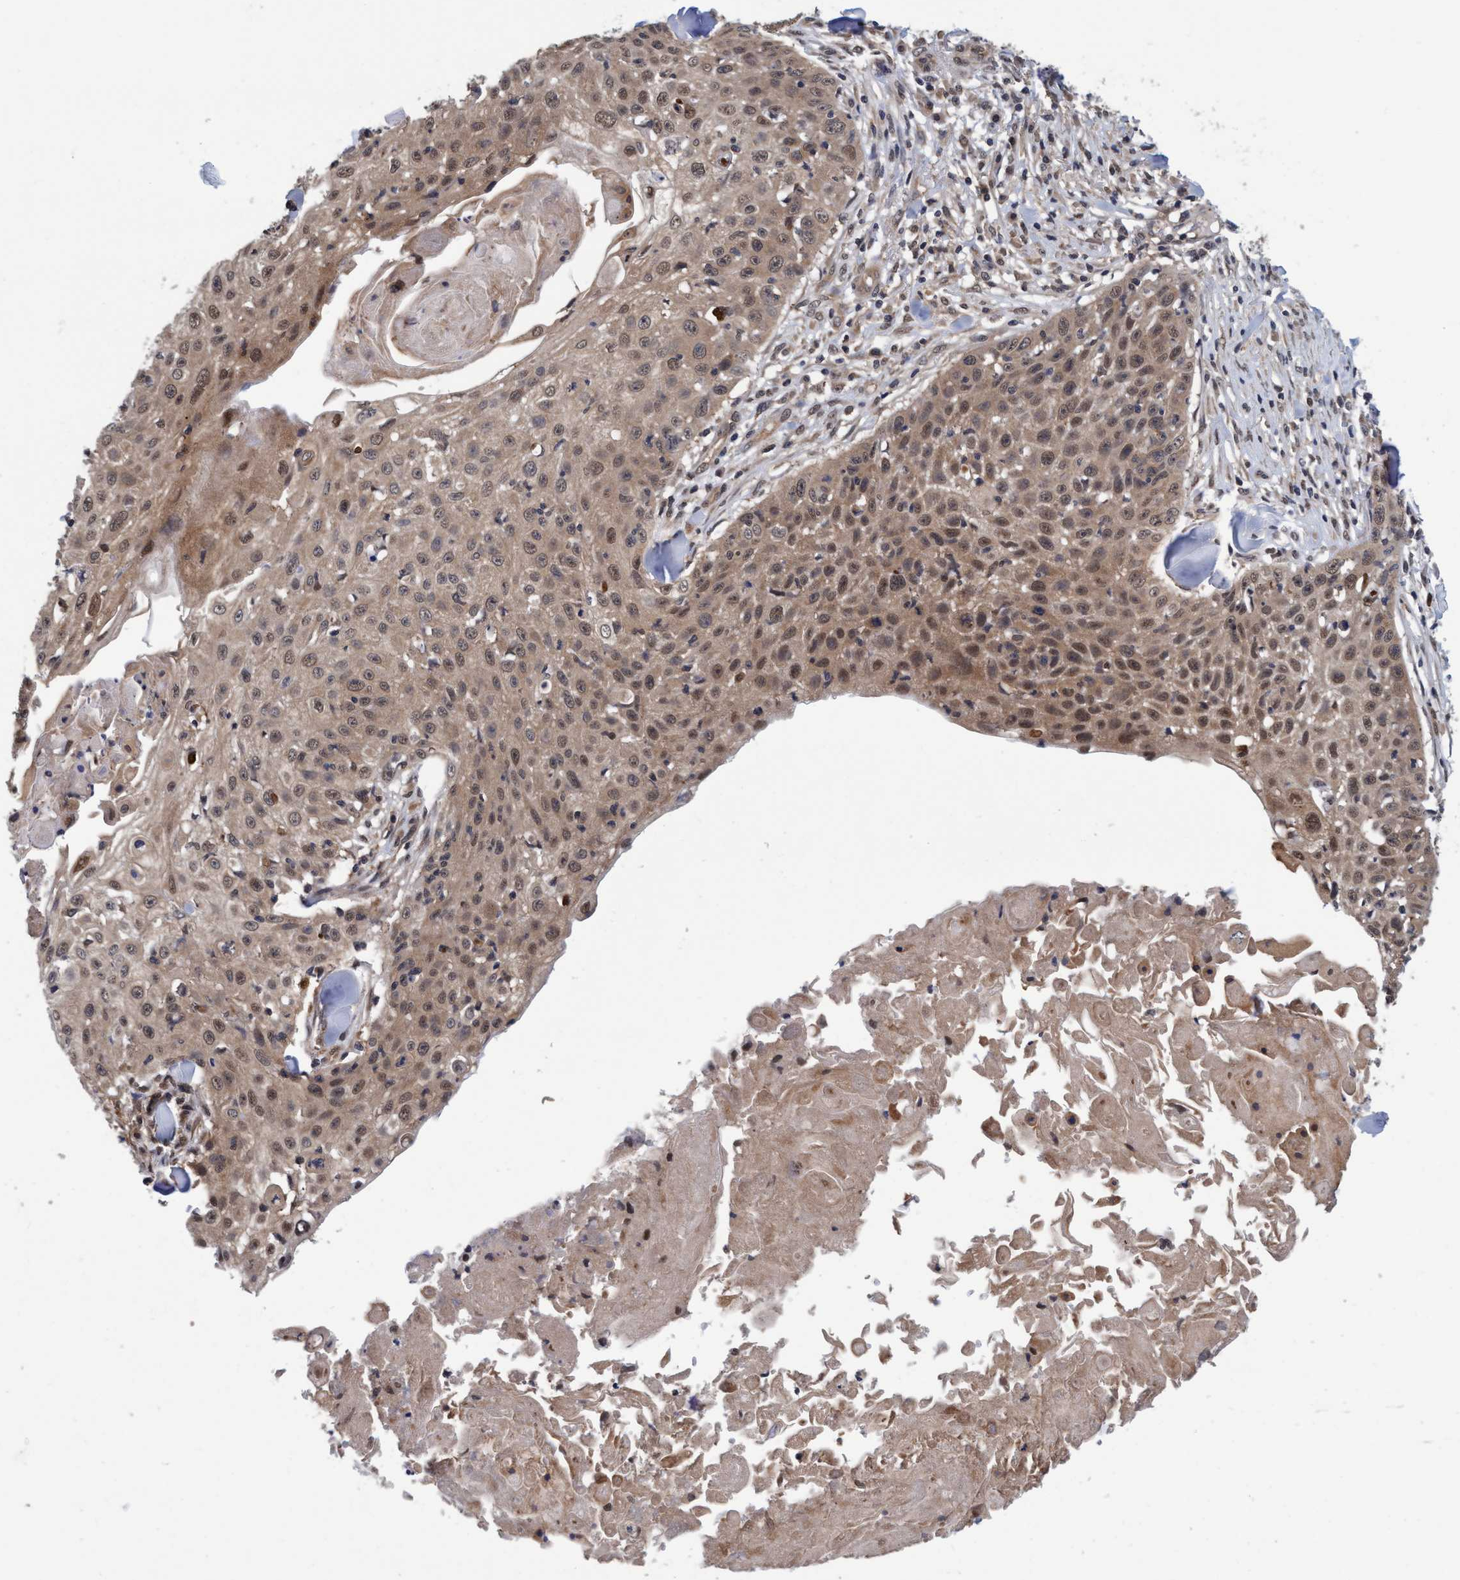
{"staining": {"intensity": "weak", "quantity": ">75%", "location": "cytoplasmic/membranous,nuclear"}, "tissue": "skin cancer", "cell_type": "Tumor cells", "image_type": "cancer", "snomed": [{"axis": "morphology", "description": "Squamous cell carcinoma, NOS"}, {"axis": "topography", "description": "Skin"}], "caption": "IHC image of neoplastic tissue: human skin cancer stained using immunohistochemistry exhibits low levels of weak protein expression localized specifically in the cytoplasmic/membranous and nuclear of tumor cells, appearing as a cytoplasmic/membranous and nuclear brown color.", "gene": "PSMD12", "patient": {"sex": "male", "age": 86}}